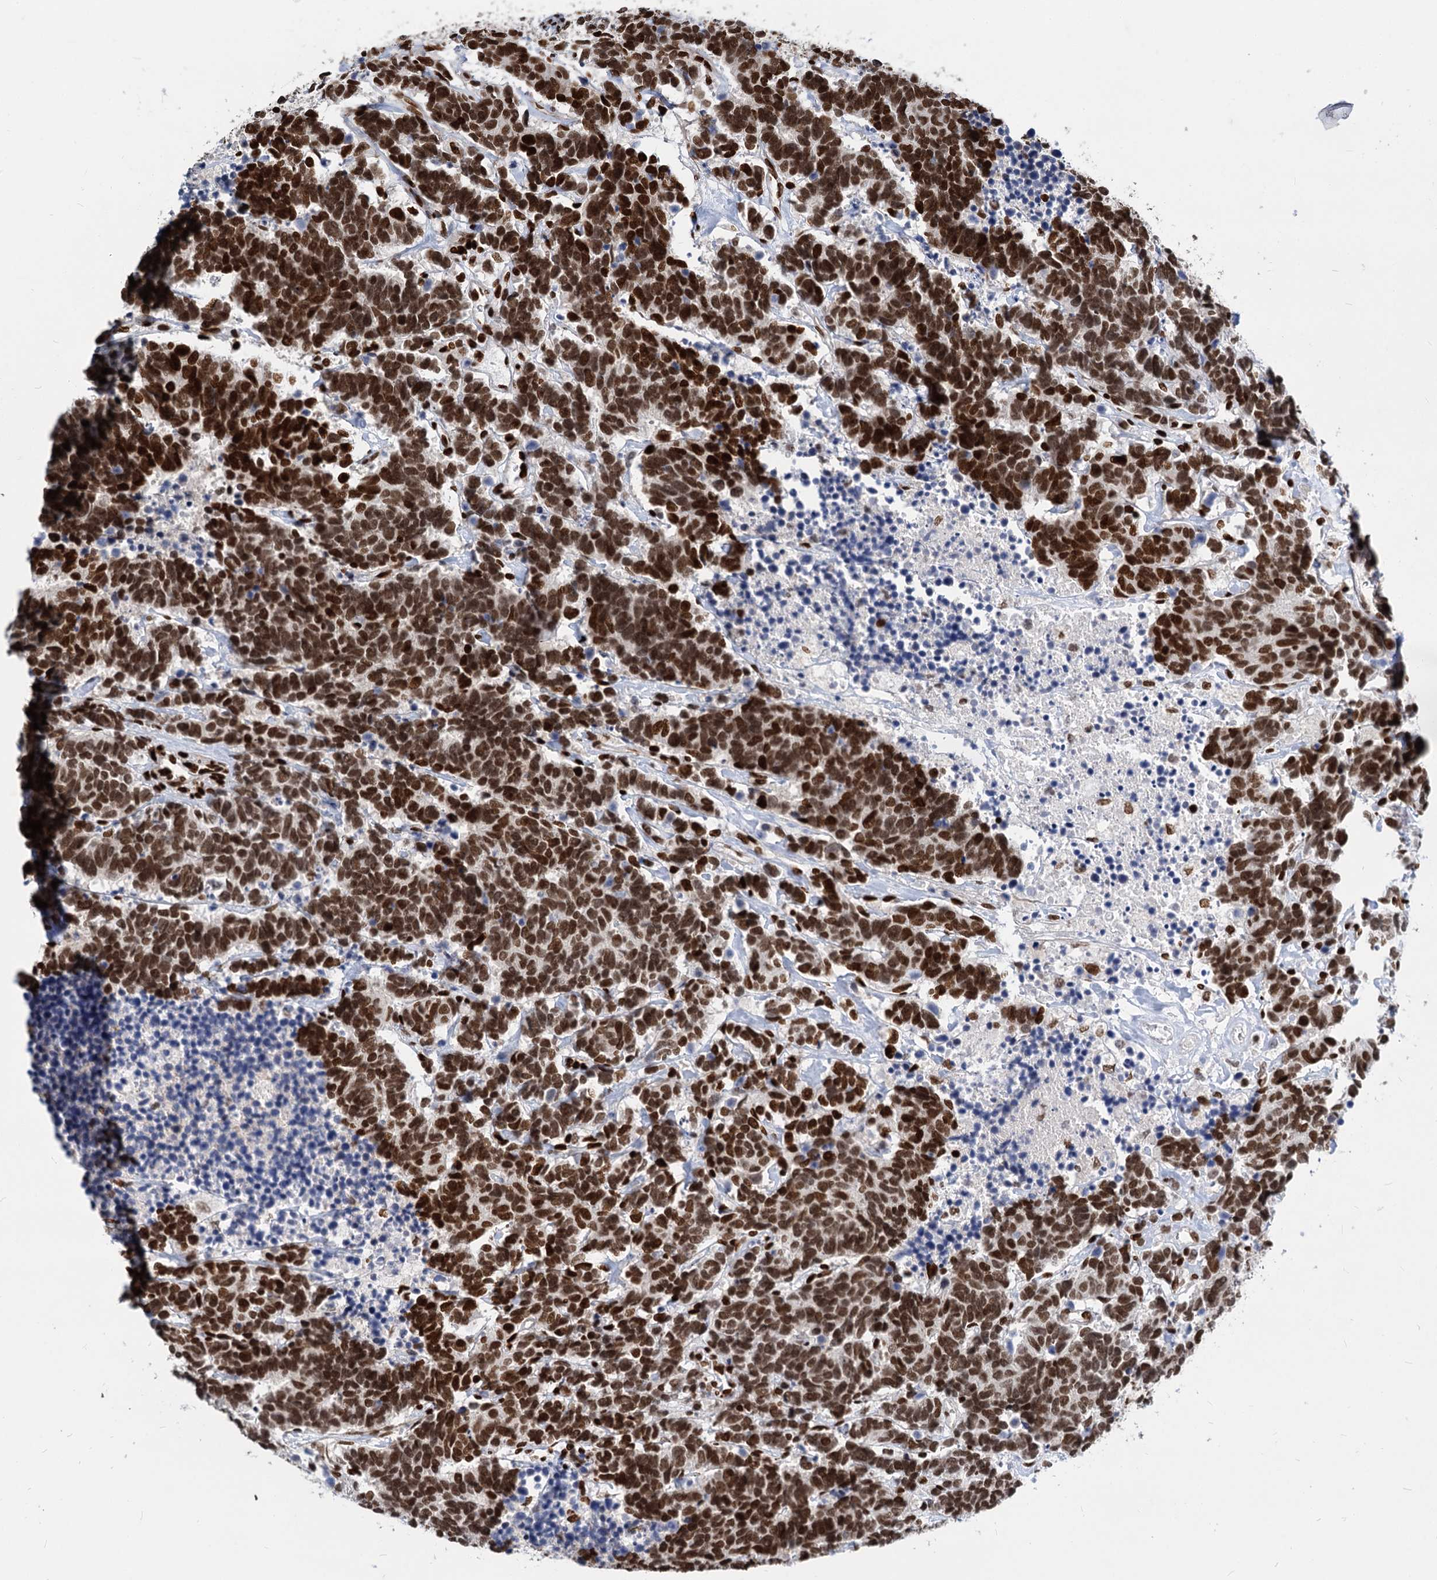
{"staining": {"intensity": "strong", "quantity": ">75%", "location": "nuclear"}, "tissue": "carcinoid", "cell_type": "Tumor cells", "image_type": "cancer", "snomed": [{"axis": "morphology", "description": "Carcinoma, NOS"}, {"axis": "morphology", "description": "Carcinoid, malignant, NOS"}, {"axis": "topography", "description": "Urinary bladder"}], "caption": "Protein expression analysis of human carcinoma reveals strong nuclear staining in about >75% of tumor cells.", "gene": "MECP2", "patient": {"sex": "male", "age": 57}}